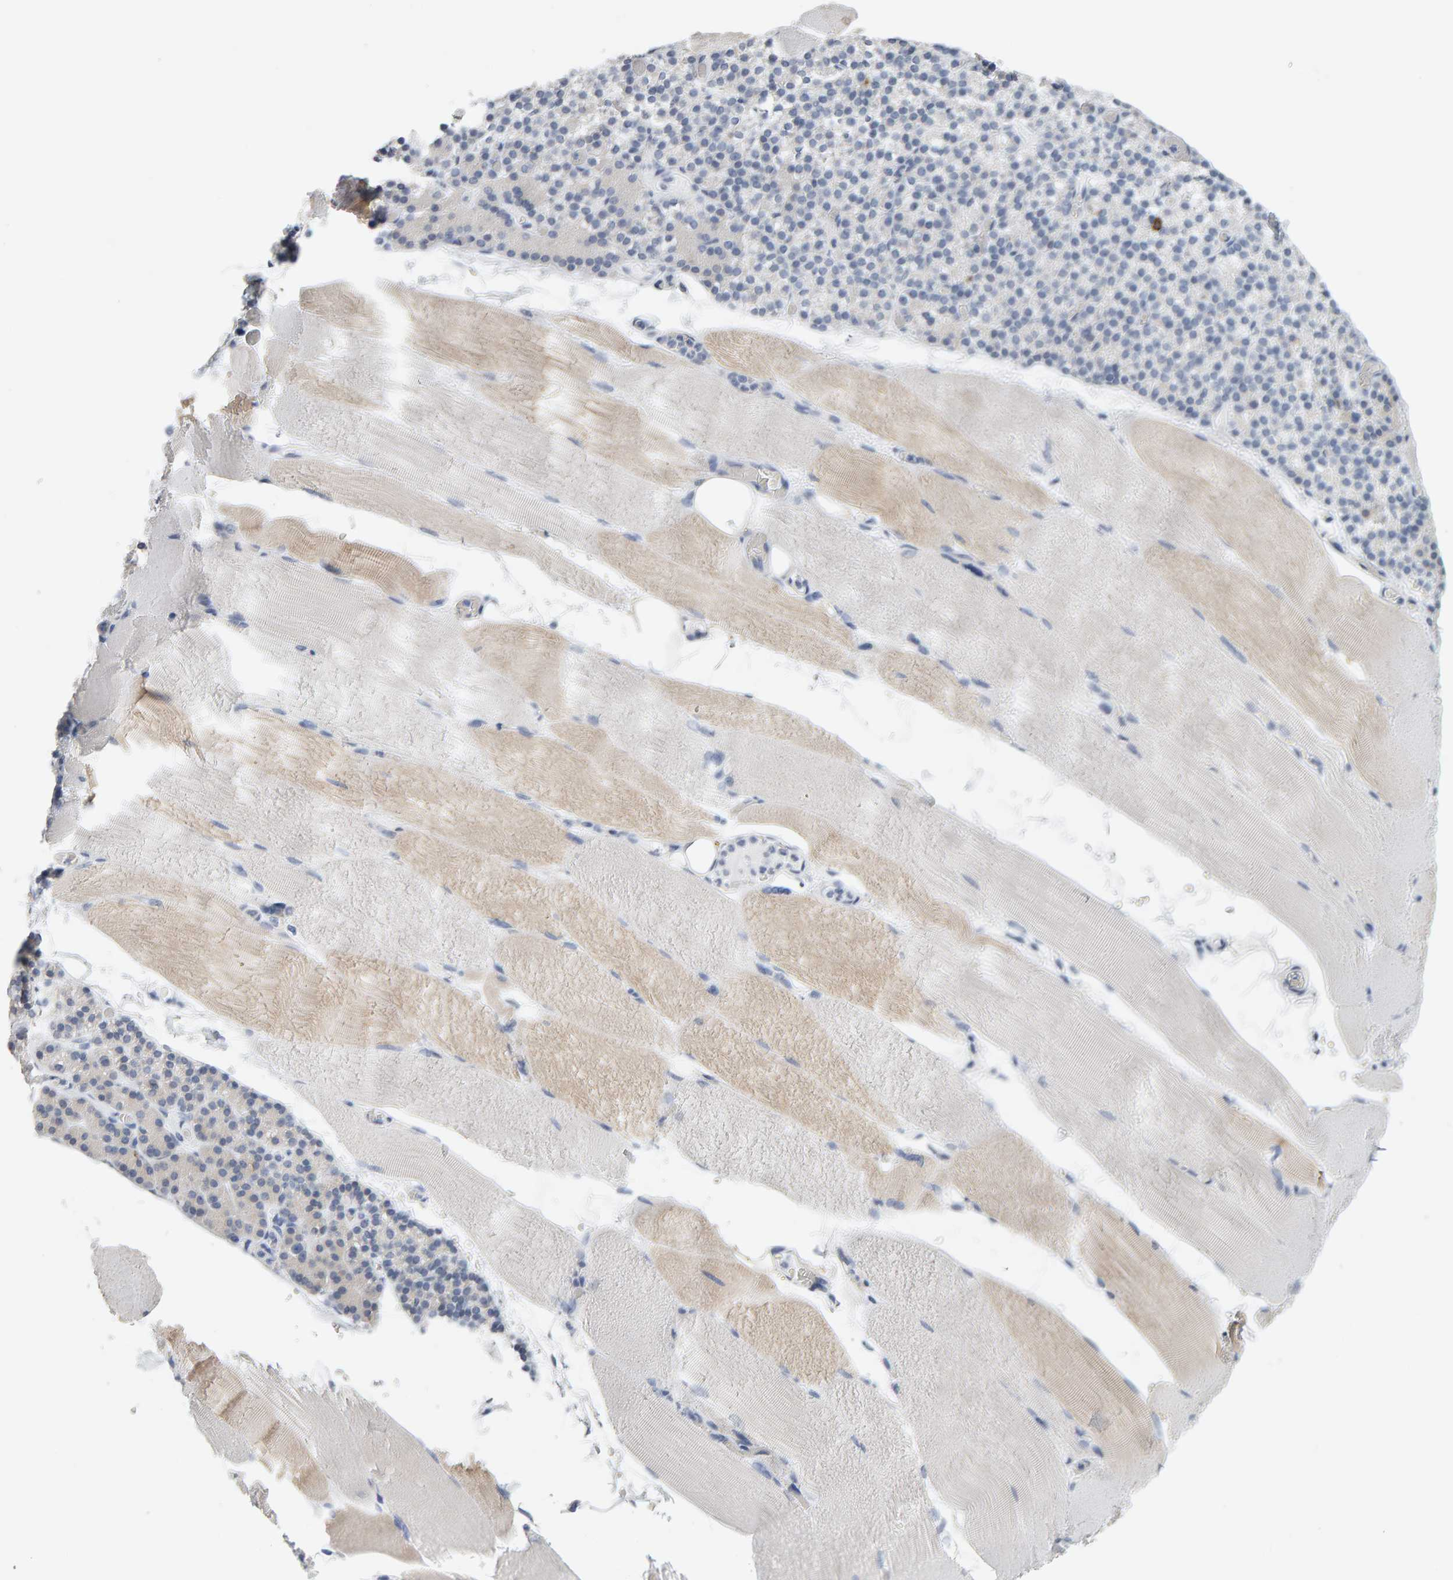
{"staining": {"intensity": "weak", "quantity": "25%-75%", "location": "cytoplasmic/membranous"}, "tissue": "skeletal muscle", "cell_type": "Myocytes", "image_type": "normal", "snomed": [{"axis": "morphology", "description": "Normal tissue, NOS"}, {"axis": "topography", "description": "Skeletal muscle"}, {"axis": "topography", "description": "Parathyroid gland"}], "caption": "Brown immunohistochemical staining in benign human skeletal muscle demonstrates weak cytoplasmic/membranous expression in approximately 25%-75% of myocytes. The staining was performed using DAB, with brown indicating positive protein expression. Nuclei are stained blue with hematoxylin.", "gene": "CTH", "patient": {"sex": "female", "age": 37}}